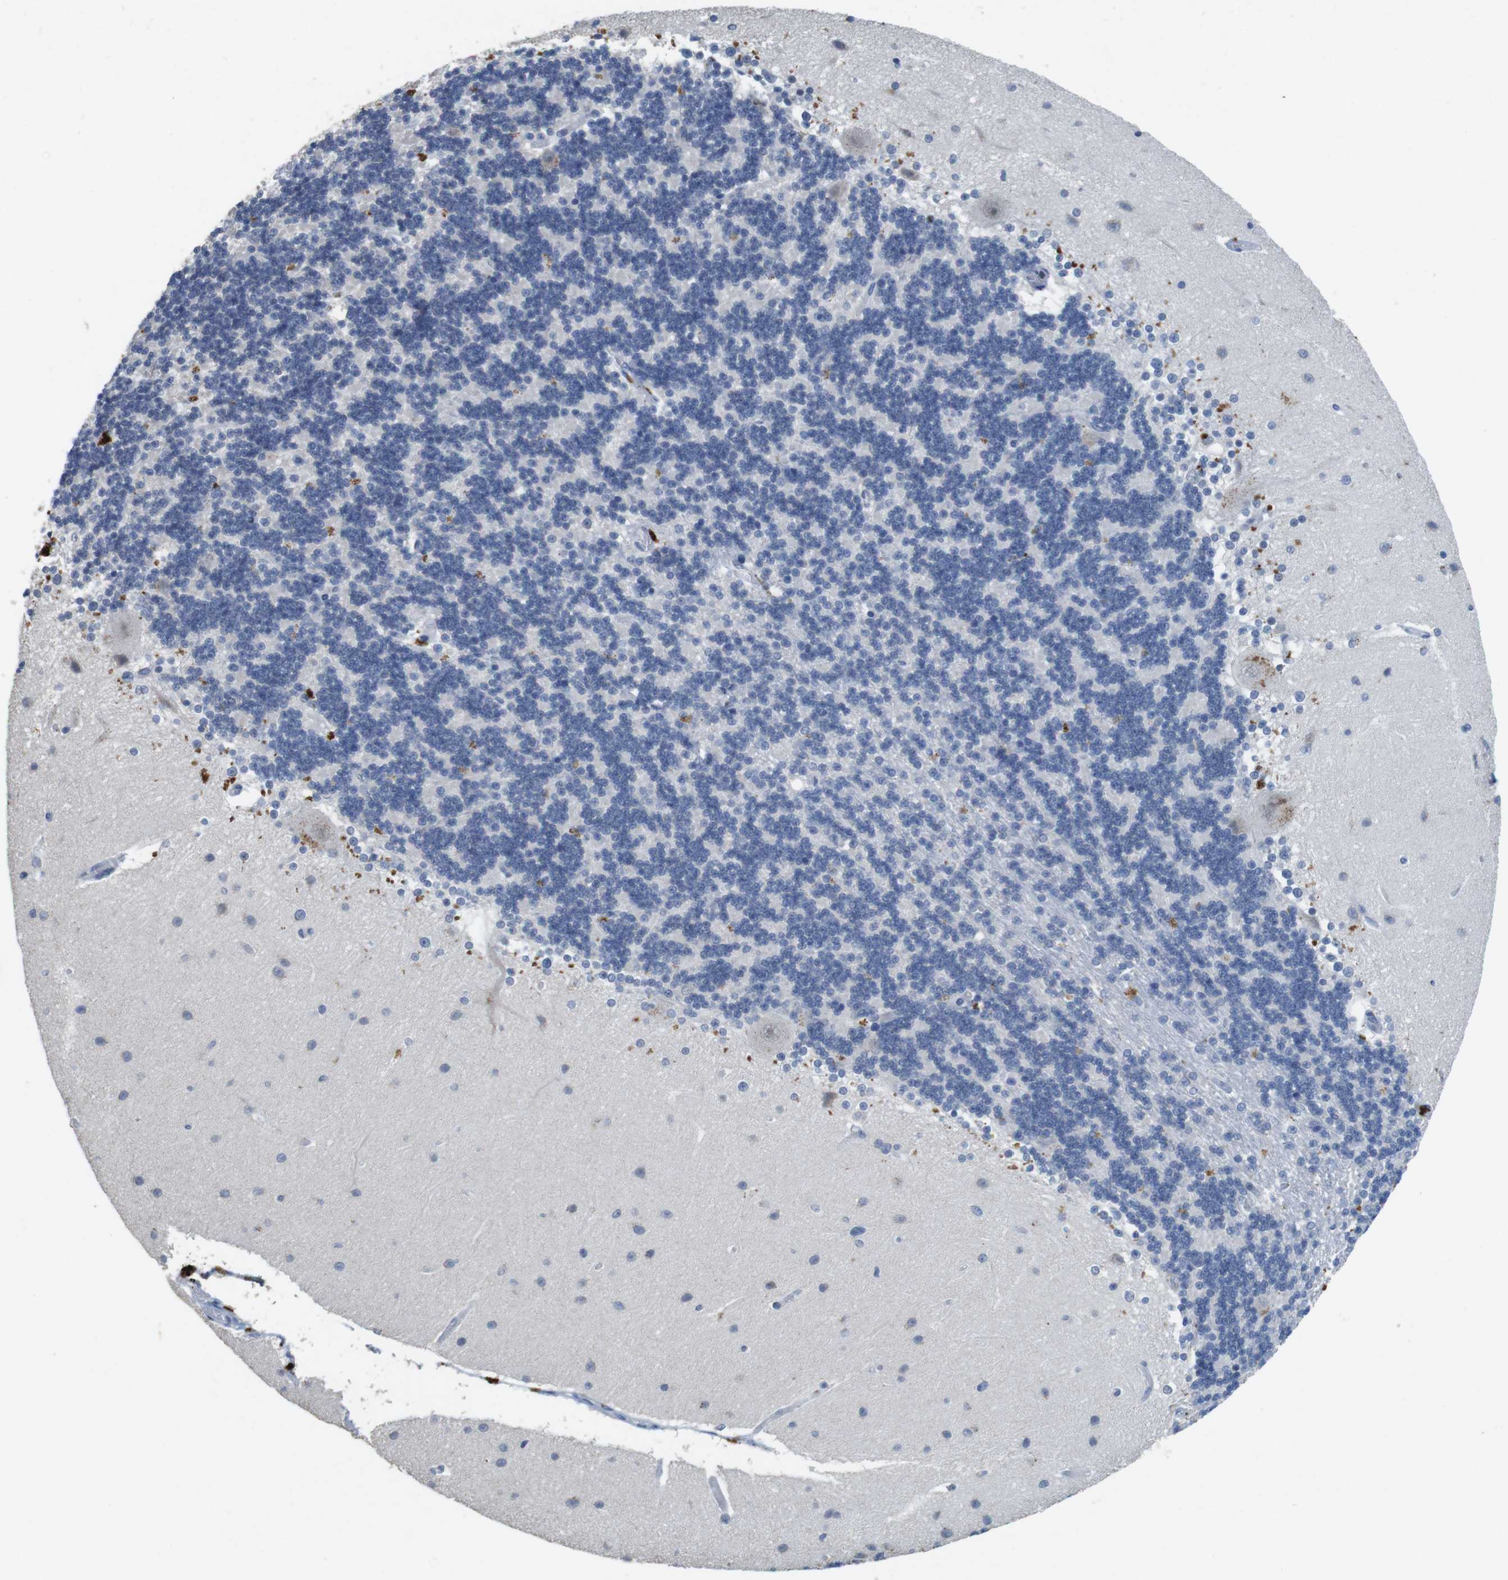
{"staining": {"intensity": "negative", "quantity": "none", "location": "none"}, "tissue": "cerebellum", "cell_type": "Cells in granular layer", "image_type": "normal", "snomed": [{"axis": "morphology", "description": "Normal tissue, NOS"}, {"axis": "topography", "description": "Cerebellum"}], "caption": "Immunohistochemistry image of normal human cerebellum stained for a protein (brown), which reveals no expression in cells in granular layer.", "gene": "KPNA2", "patient": {"sex": "female", "age": 54}}